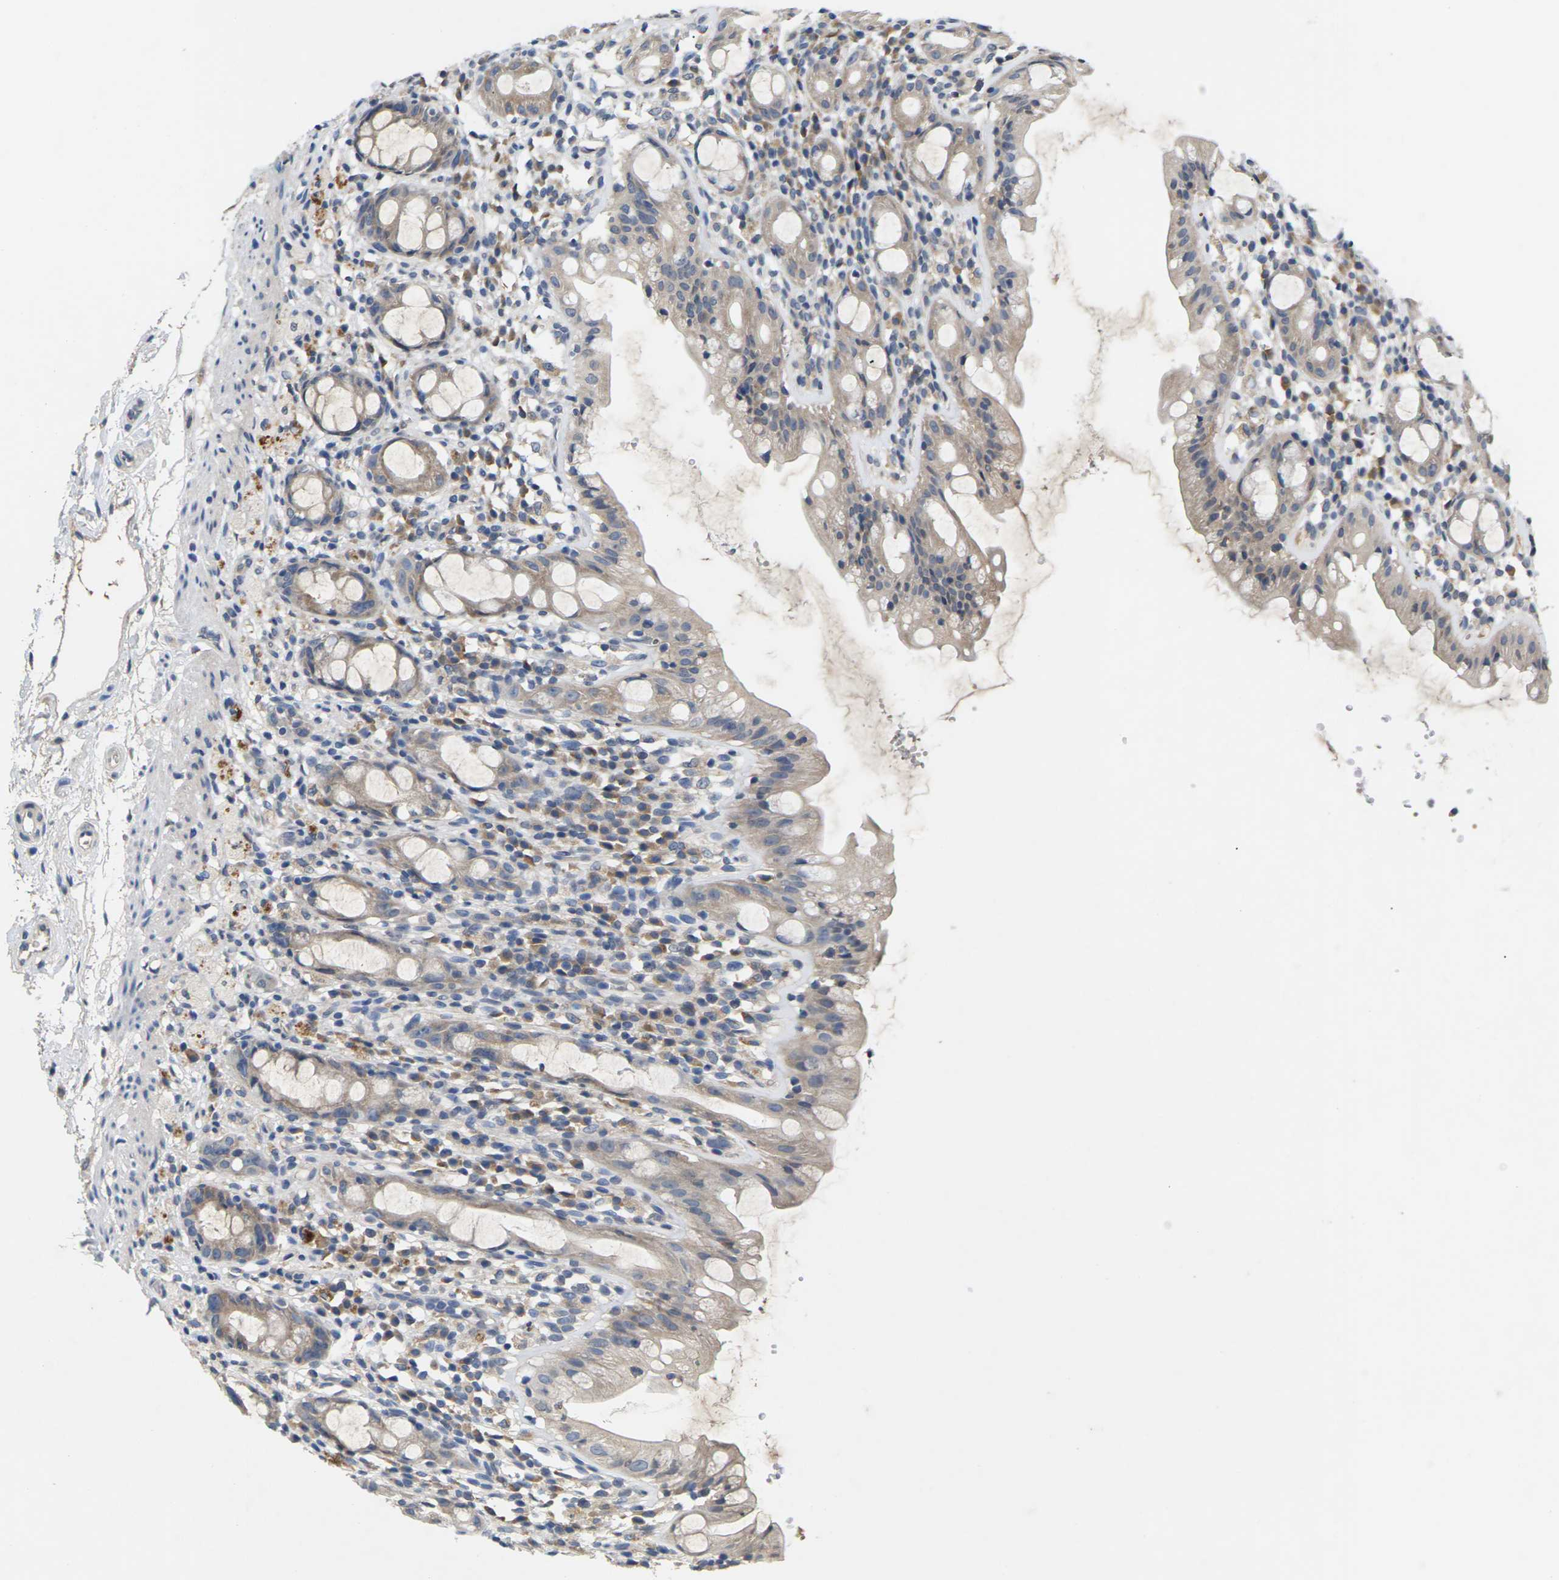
{"staining": {"intensity": "weak", "quantity": "<25%", "location": "cytoplasmic/membranous"}, "tissue": "rectum", "cell_type": "Glandular cells", "image_type": "normal", "snomed": [{"axis": "morphology", "description": "Normal tissue, NOS"}, {"axis": "topography", "description": "Rectum"}], "caption": "Immunohistochemistry histopathology image of normal rectum stained for a protein (brown), which exhibits no staining in glandular cells.", "gene": "SLC2A2", "patient": {"sex": "male", "age": 44}}